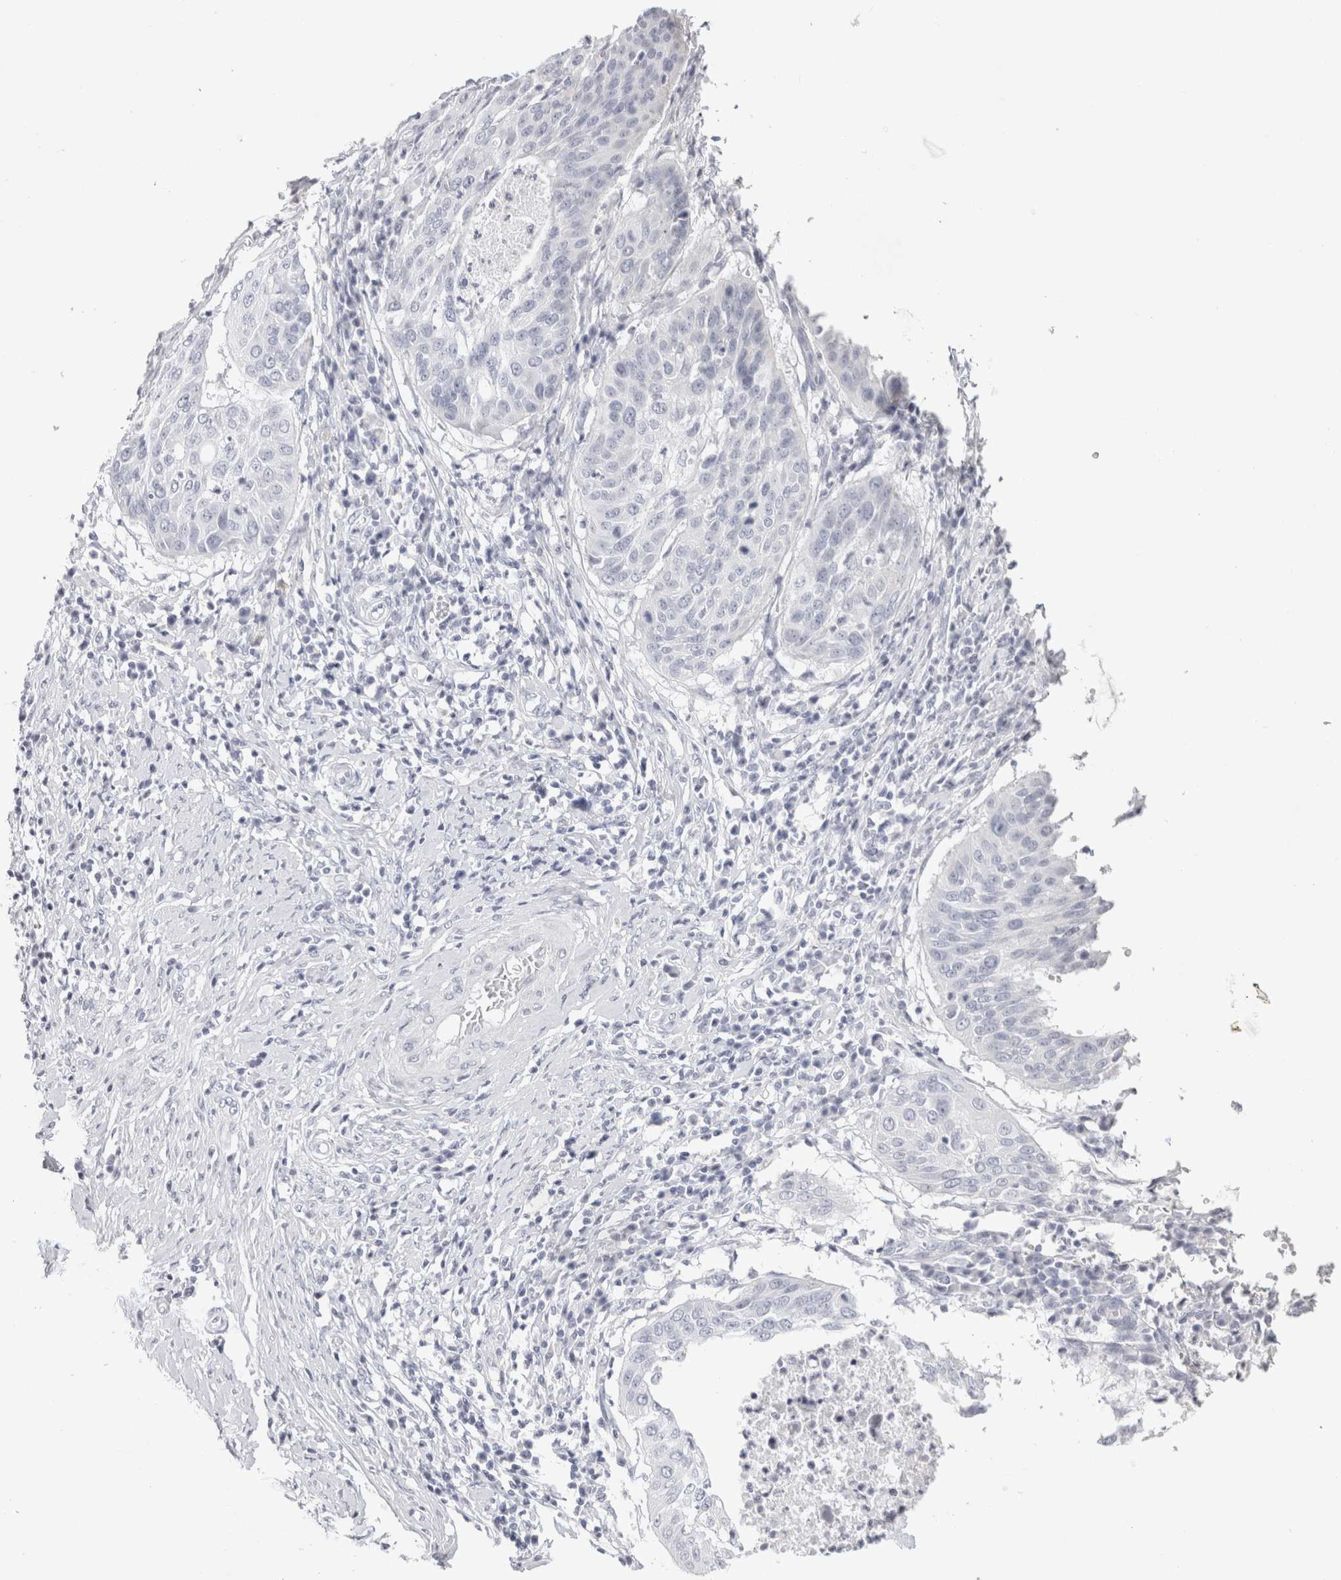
{"staining": {"intensity": "negative", "quantity": "none", "location": "none"}, "tissue": "cervical cancer", "cell_type": "Tumor cells", "image_type": "cancer", "snomed": [{"axis": "morphology", "description": "Normal tissue, NOS"}, {"axis": "morphology", "description": "Squamous cell carcinoma, NOS"}, {"axis": "topography", "description": "Cervix"}], "caption": "DAB (3,3'-diaminobenzidine) immunohistochemical staining of cervical squamous cell carcinoma exhibits no significant expression in tumor cells. (DAB (3,3'-diaminobenzidine) IHC, high magnification).", "gene": "GARIN1A", "patient": {"sex": "female", "age": 39}}